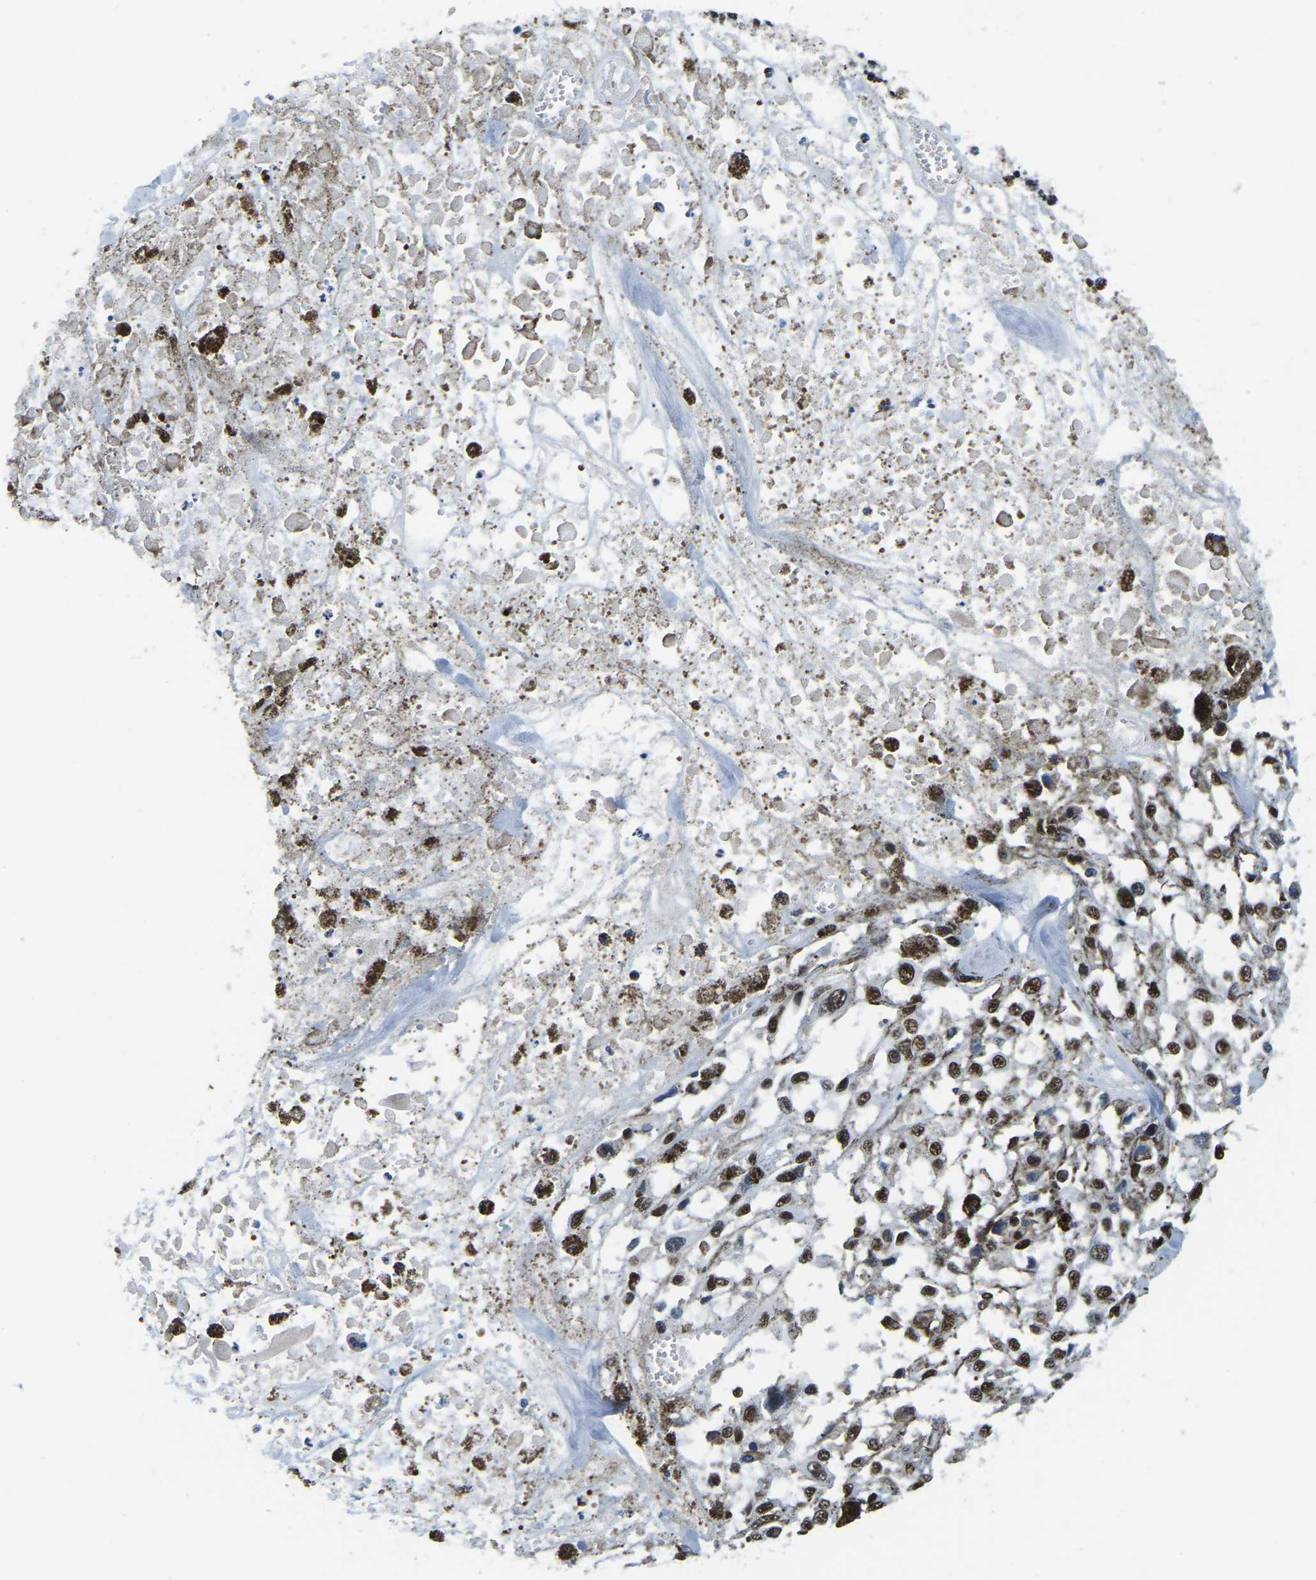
{"staining": {"intensity": "strong", "quantity": ">75%", "location": "nuclear"}, "tissue": "melanoma", "cell_type": "Tumor cells", "image_type": "cancer", "snomed": [{"axis": "morphology", "description": "Malignant melanoma, Metastatic site"}, {"axis": "topography", "description": "Lymph node"}], "caption": "IHC of human melanoma demonstrates high levels of strong nuclear positivity in about >75% of tumor cells.", "gene": "UBA1", "patient": {"sex": "male", "age": 59}}